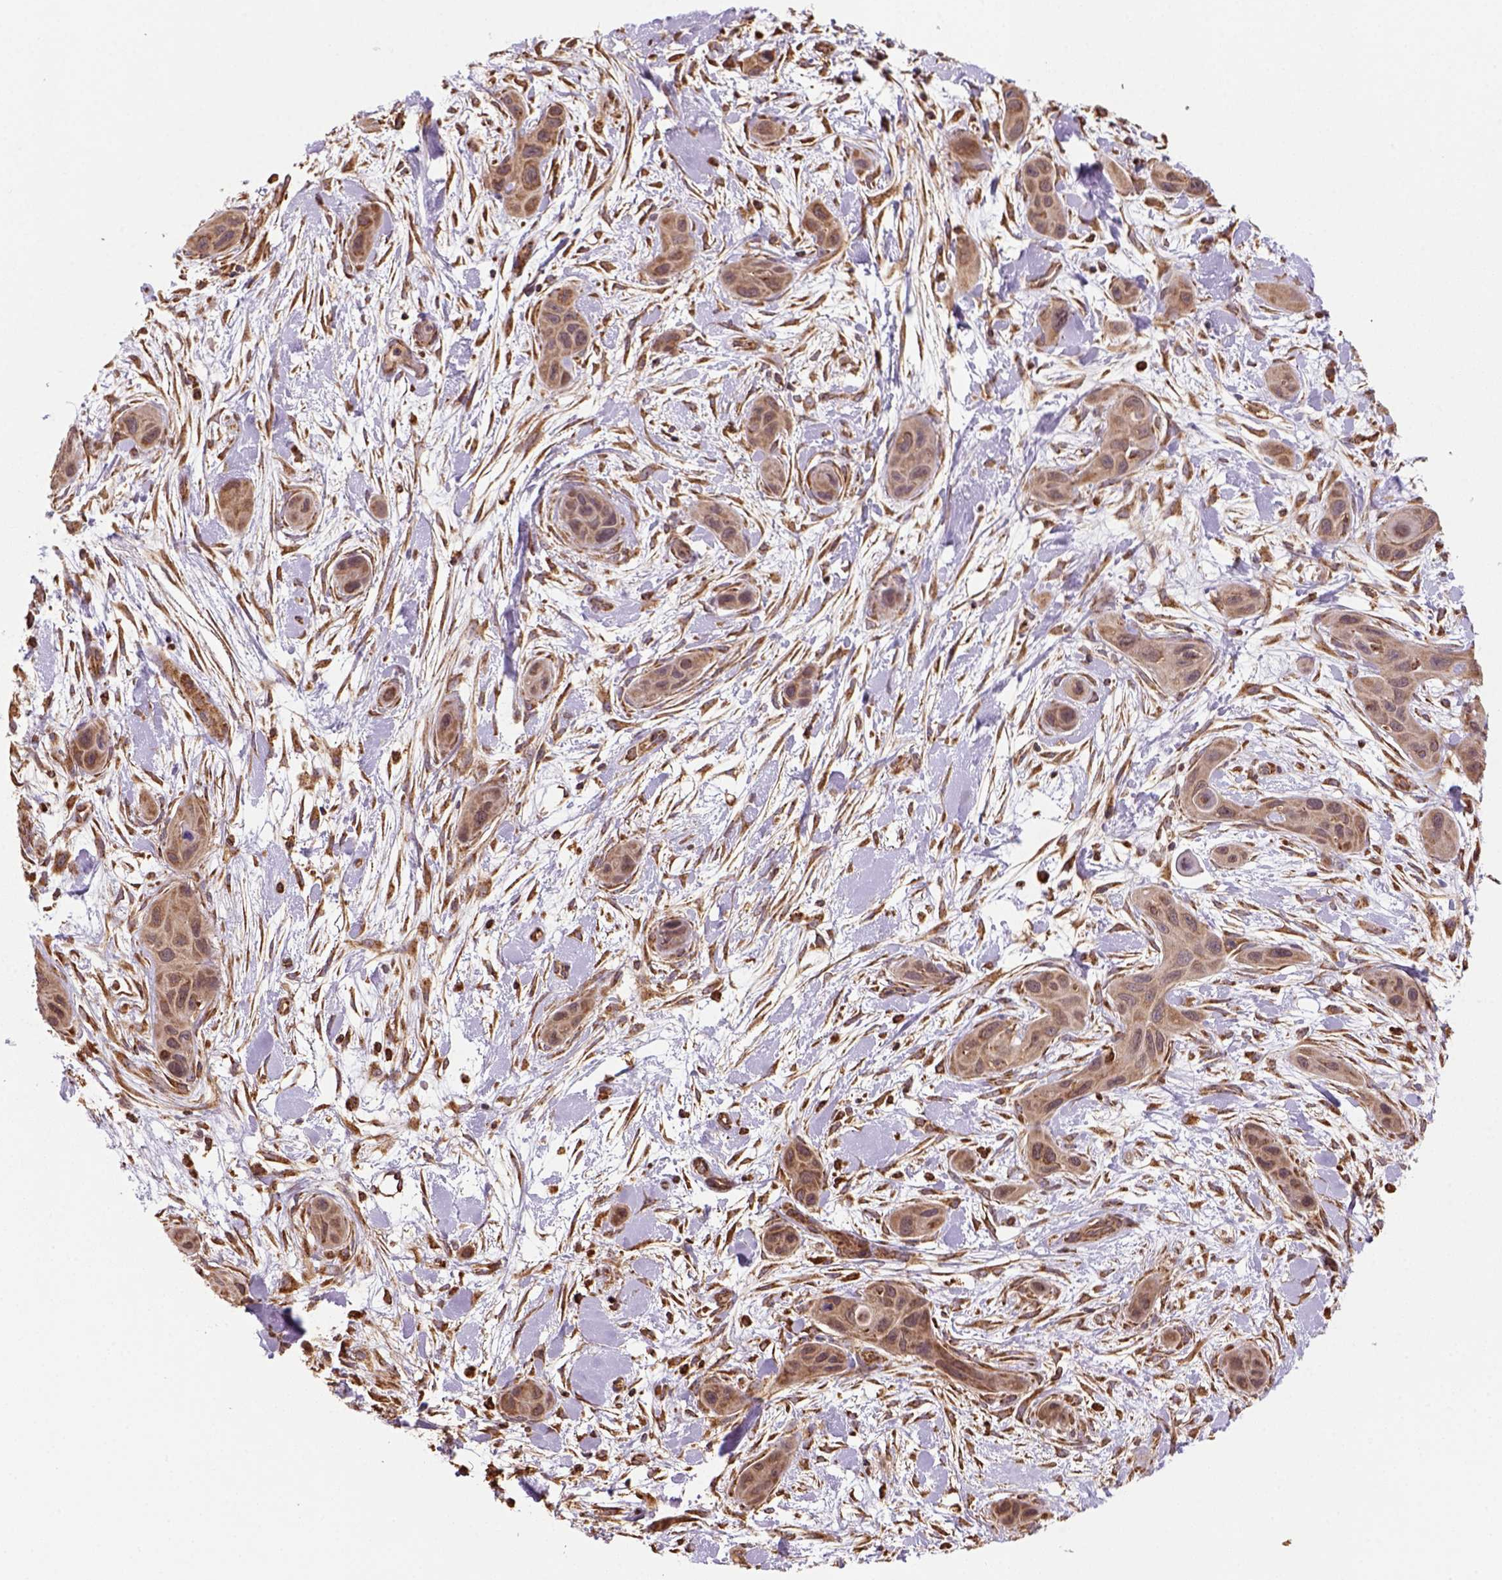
{"staining": {"intensity": "moderate", "quantity": ">75%", "location": "cytoplasmic/membranous"}, "tissue": "skin cancer", "cell_type": "Tumor cells", "image_type": "cancer", "snomed": [{"axis": "morphology", "description": "Squamous cell carcinoma, NOS"}, {"axis": "topography", "description": "Skin"}], "caption": "Human squamous cell carcinoma (skin) stained with a protein marker exhibits moderate staining in tumor cells.", "gene": "MAPK8IP3", "patient": {"sex": "male", "age": 79}}